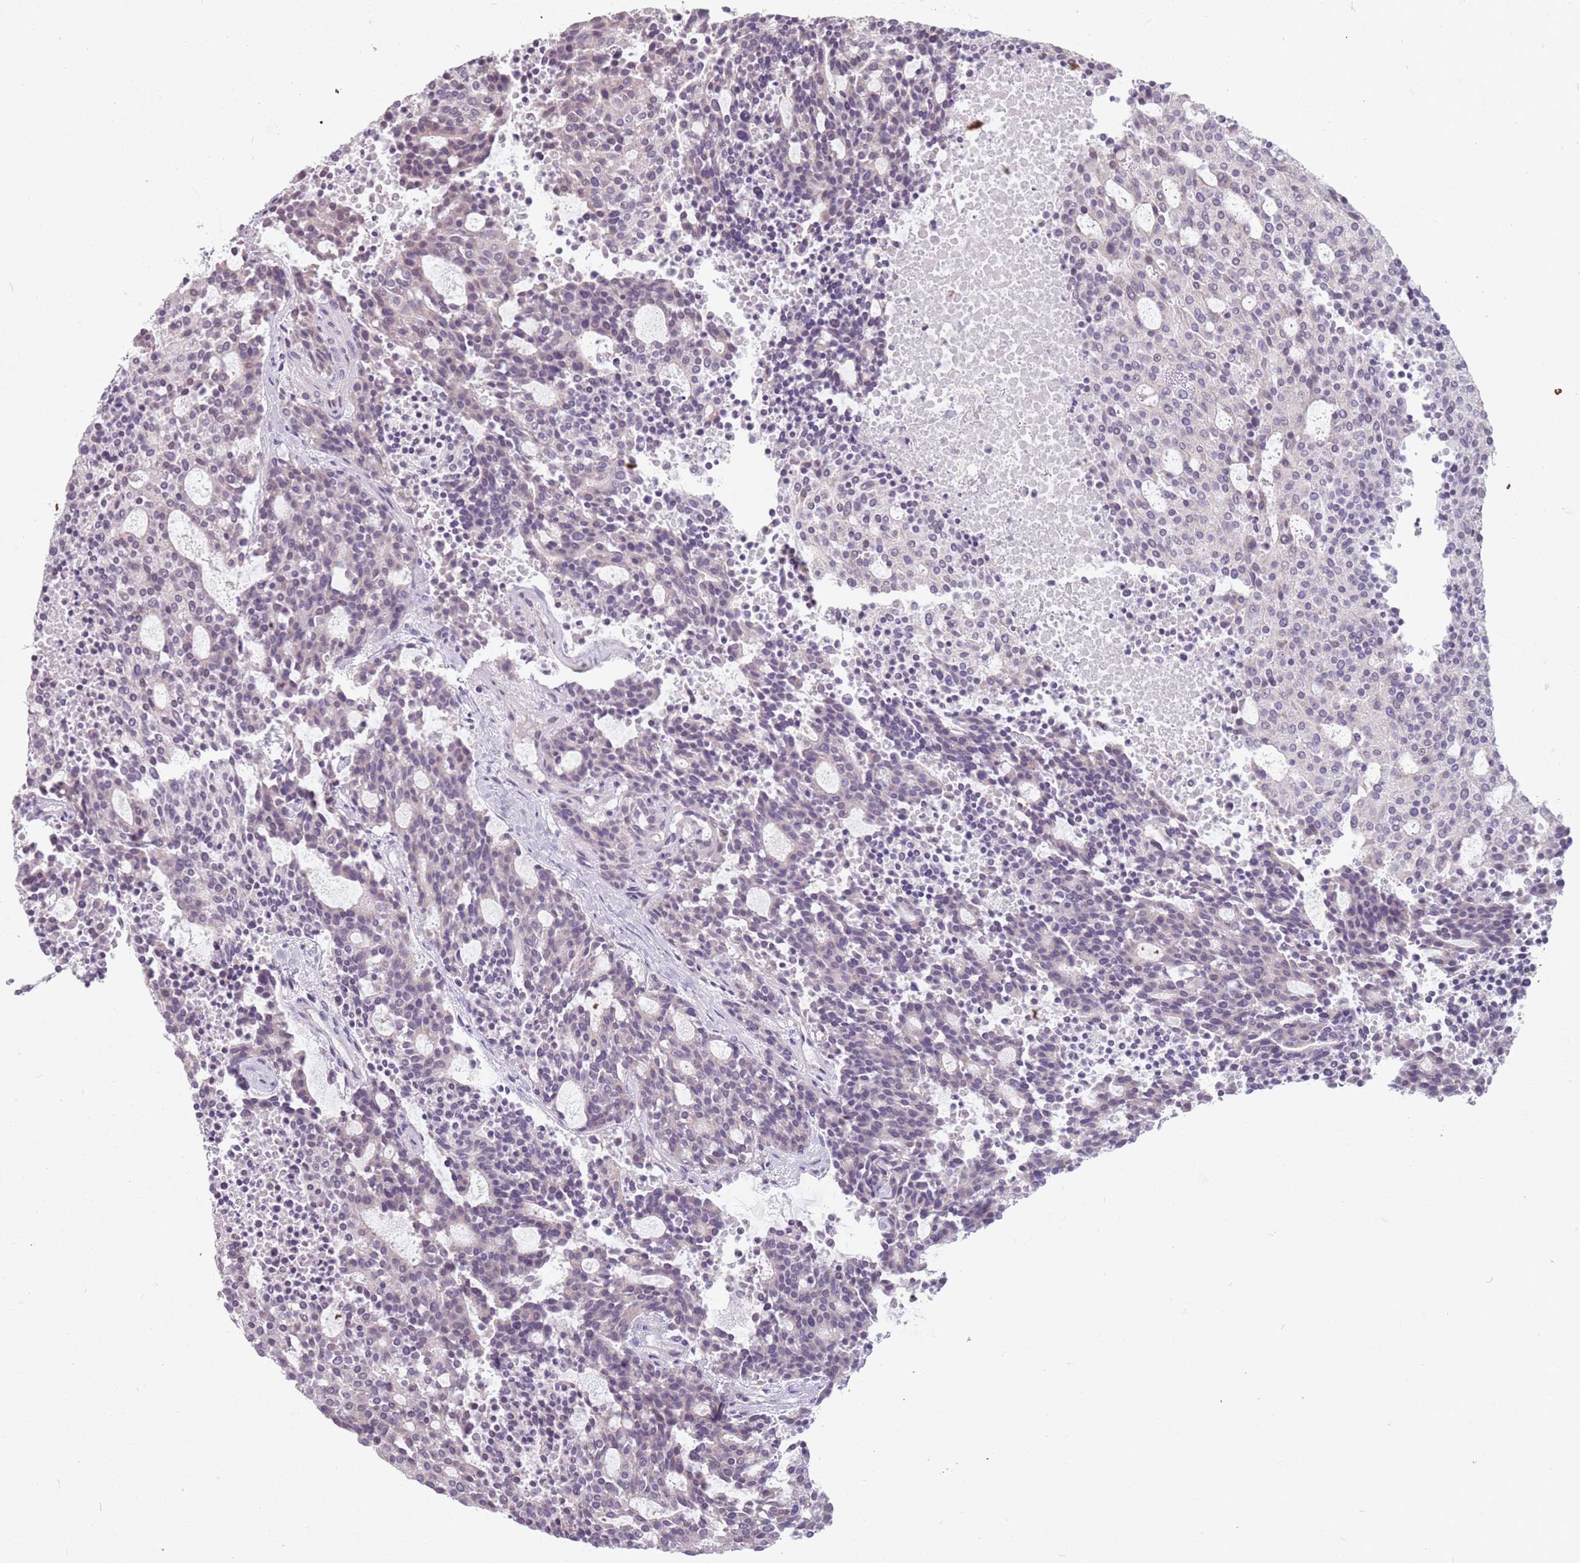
{"staining": {"intensity": "negative", "quantity": "none", "location": "none"}, "tissue": "carcinoid", "cell_type": "Tumor cells", "image_type": "cancer", "snomed": [{"axis": "morphology", "description": "Carcinoid, malignant, NOS"}, {"axis": "topography", "description": "Pancreas"}], "caption": "High power microscopy histopathology image of an immunohistochemistry photomicrograph of malignant carcinoid, revealing no significant expression in tumor cells.", "gene": "PTCHD1", "patient": {"sex": "female", "age": 54}}